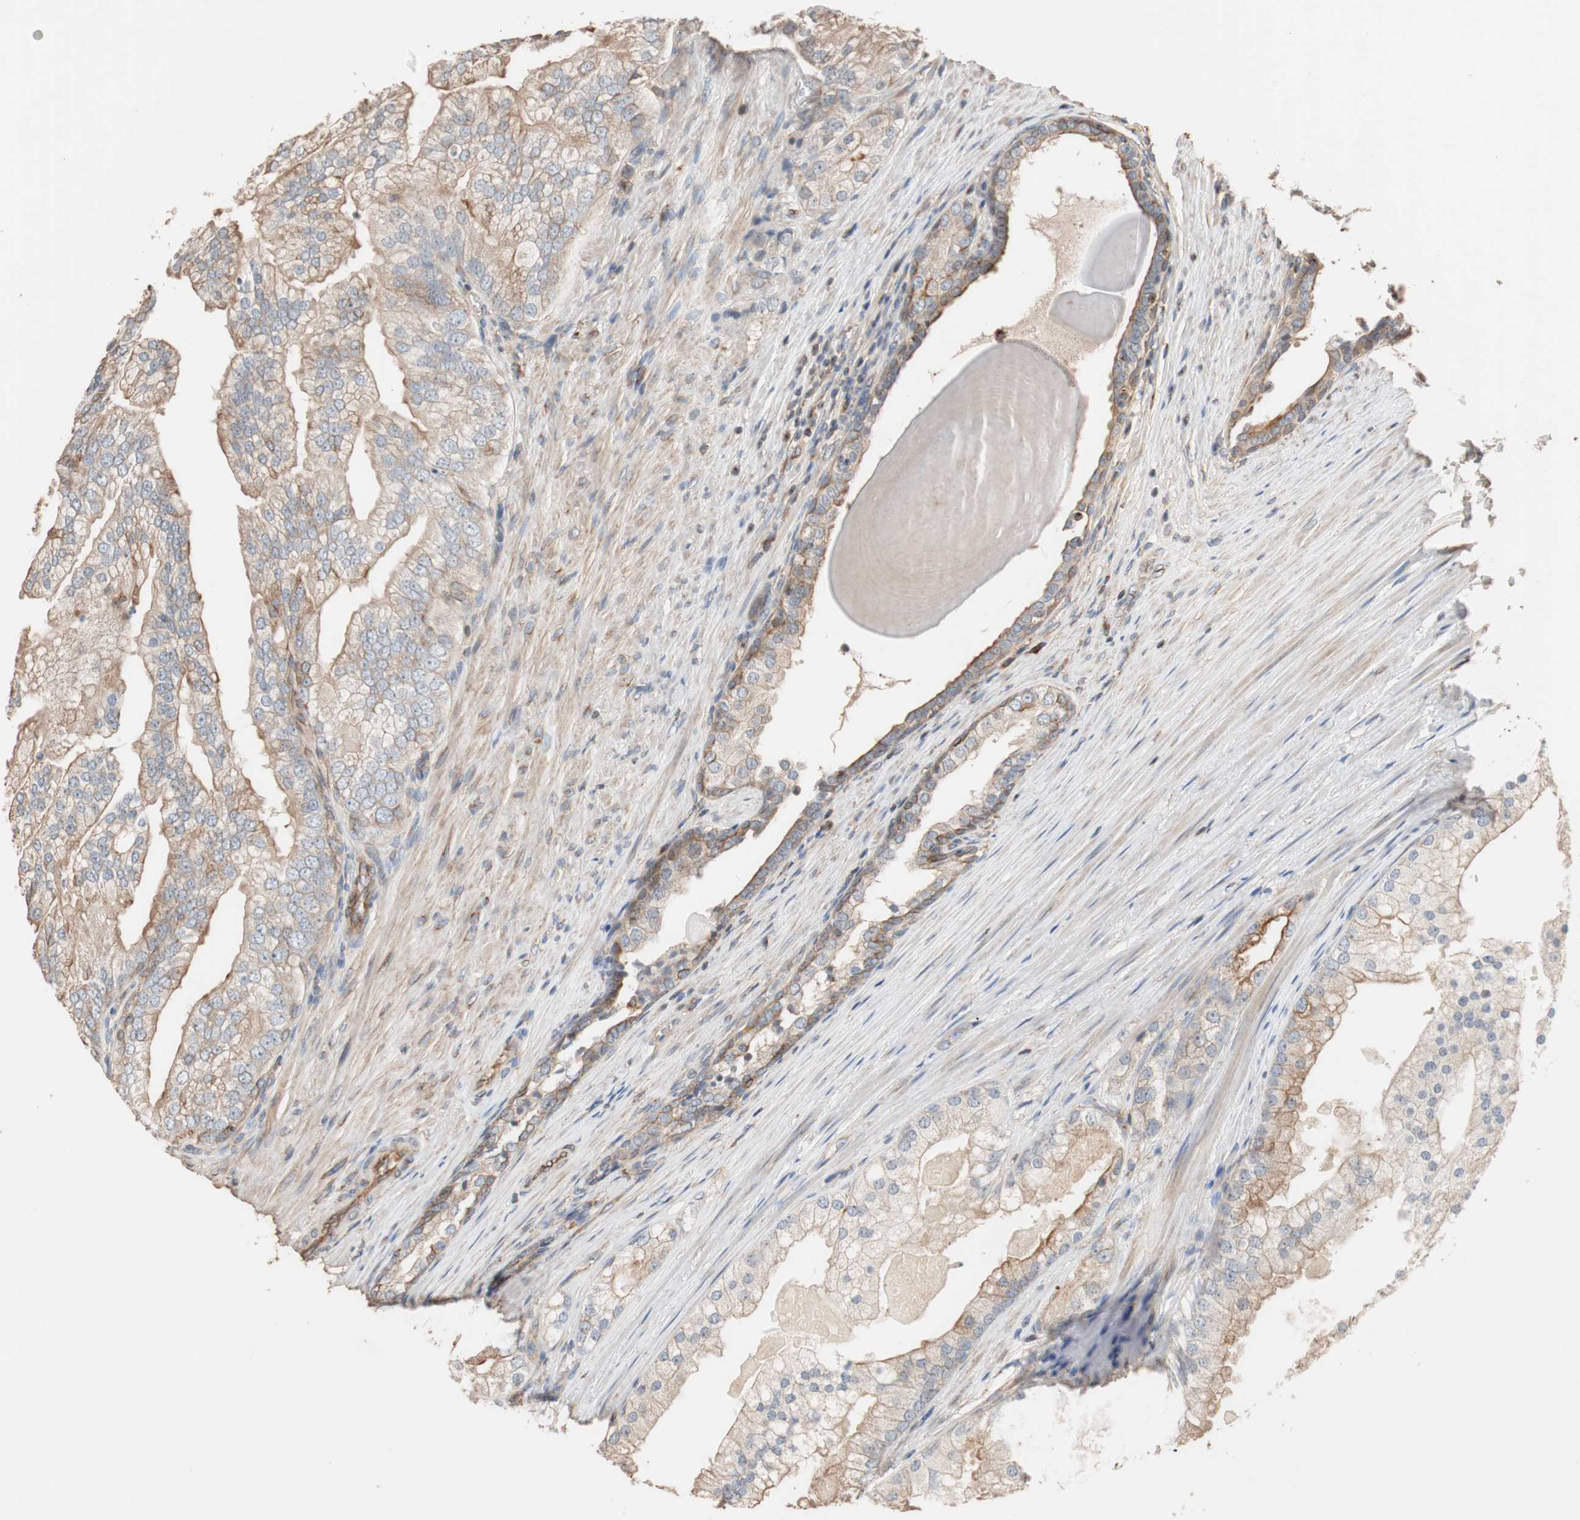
{"staining": {"intensity": "weak", "quantity": "25%-75%", "location": "cytoplasmic/membranous"}, "tissue": "prostate cancer", "cell_type": "Tumor cells", "image_type": "cancer", "snomed": [{"axis": "morphology", "description": "Adenocarcinoma, Low grade"}, {"axis": "topography", "description": "Prostate"}], "caption": "The photomicrograph demonstrates staining of prostate cancer, revealing weak cytoplasmic/membranous protein positivity (brown color) within tumor cells.", "gene": "TUBB", "patient": {"sex": "male", "age": 69}}